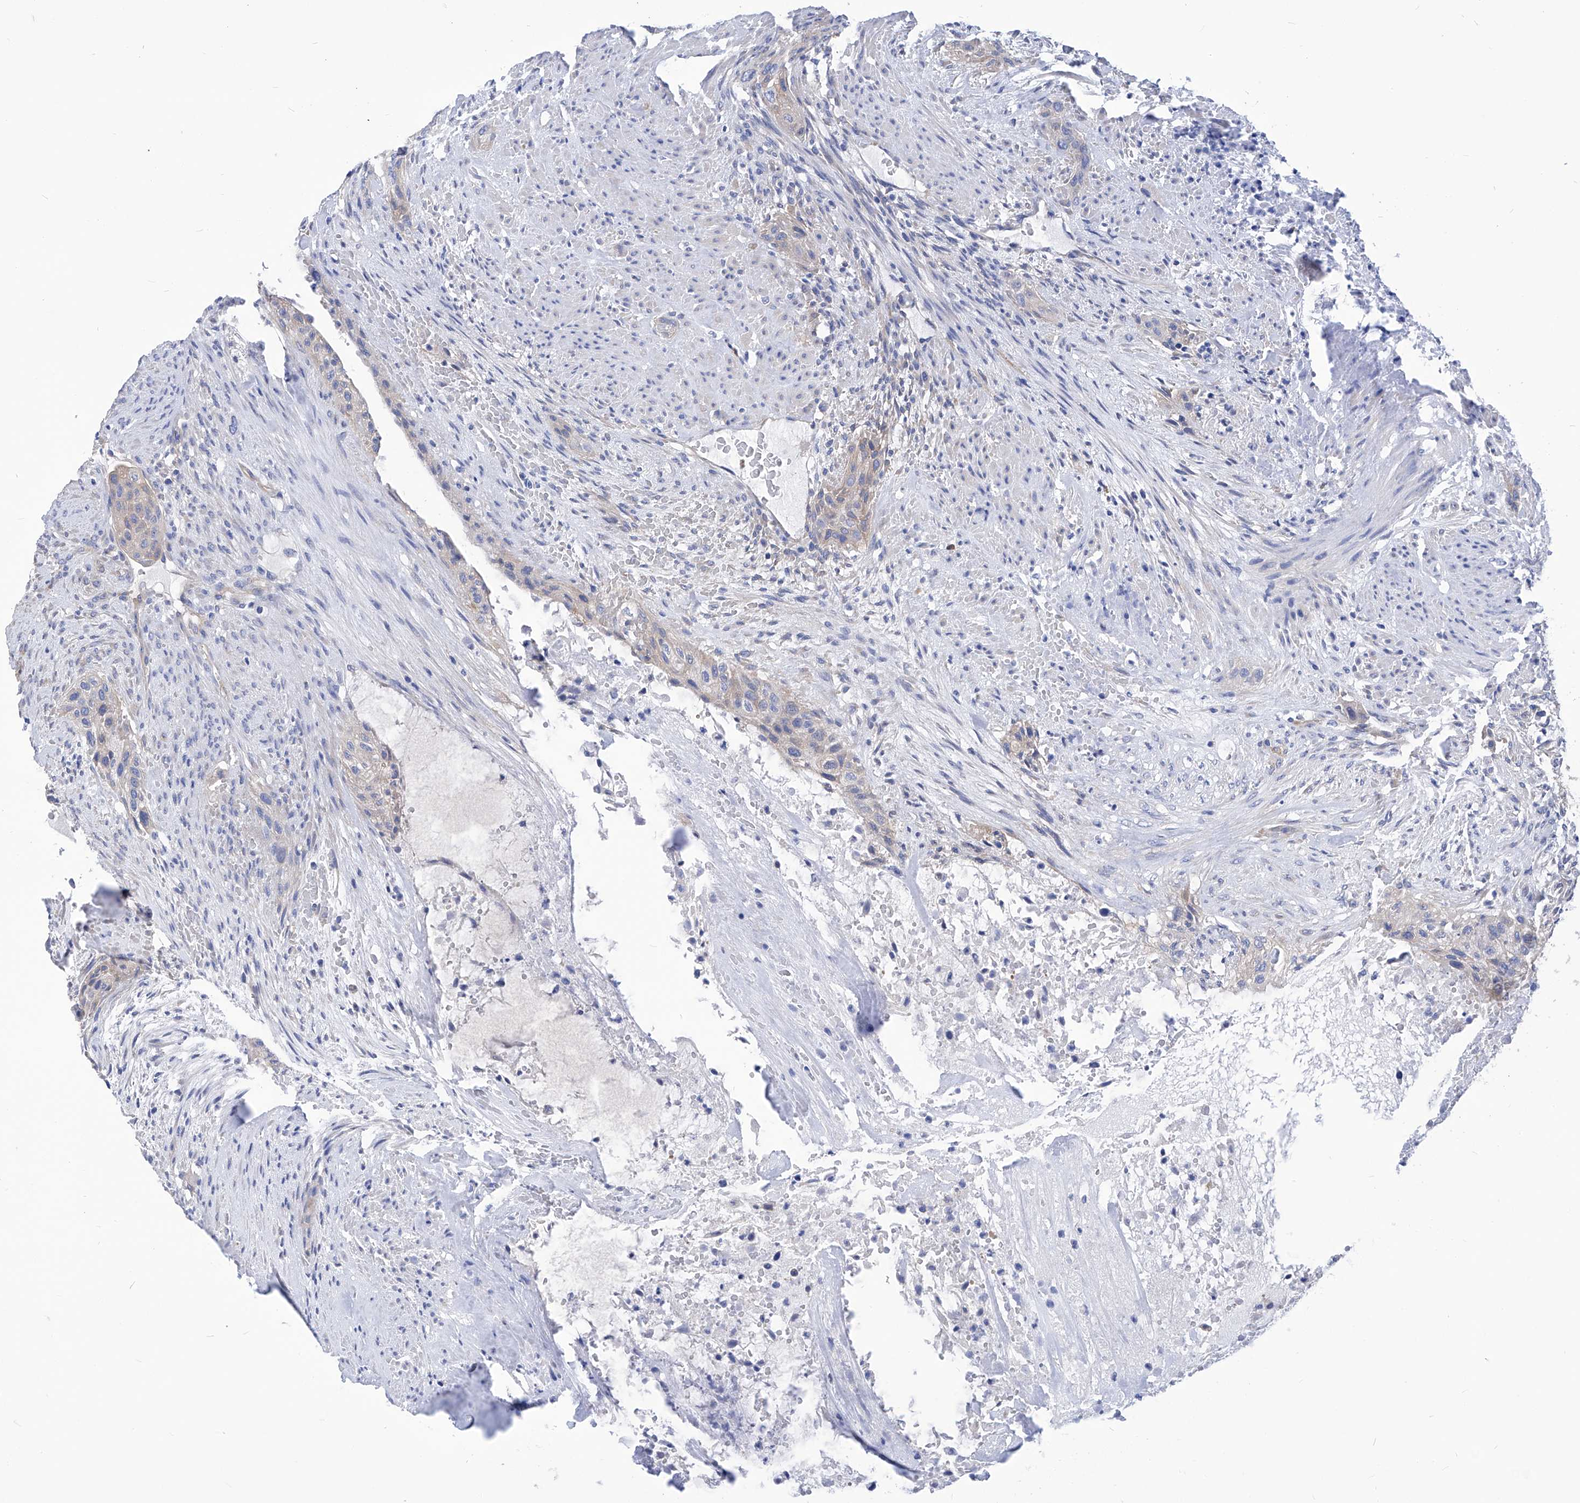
{"staining": {"intensity": "weak", "quantity": "<25%", "location": "cytoplasmic/membranous"}, "tissue": "urothelial cancer", "cell_type": "Tumor cells", "image_type": "cancer", "snomed": [{"axis": "morphology", "description": "Urothelial carcinoma, High grade"}, {"axis": "topography", "description": "Urinary bladder"}], "caption": "IHC photomicrograph of neoplastic tissue: high-grade urothelial carcinoma stained with DAB exhibits no significant protein staining in tumor cells.", "gene": "XPNPEP1", "patient": {"sex": "male", "age": 35}}